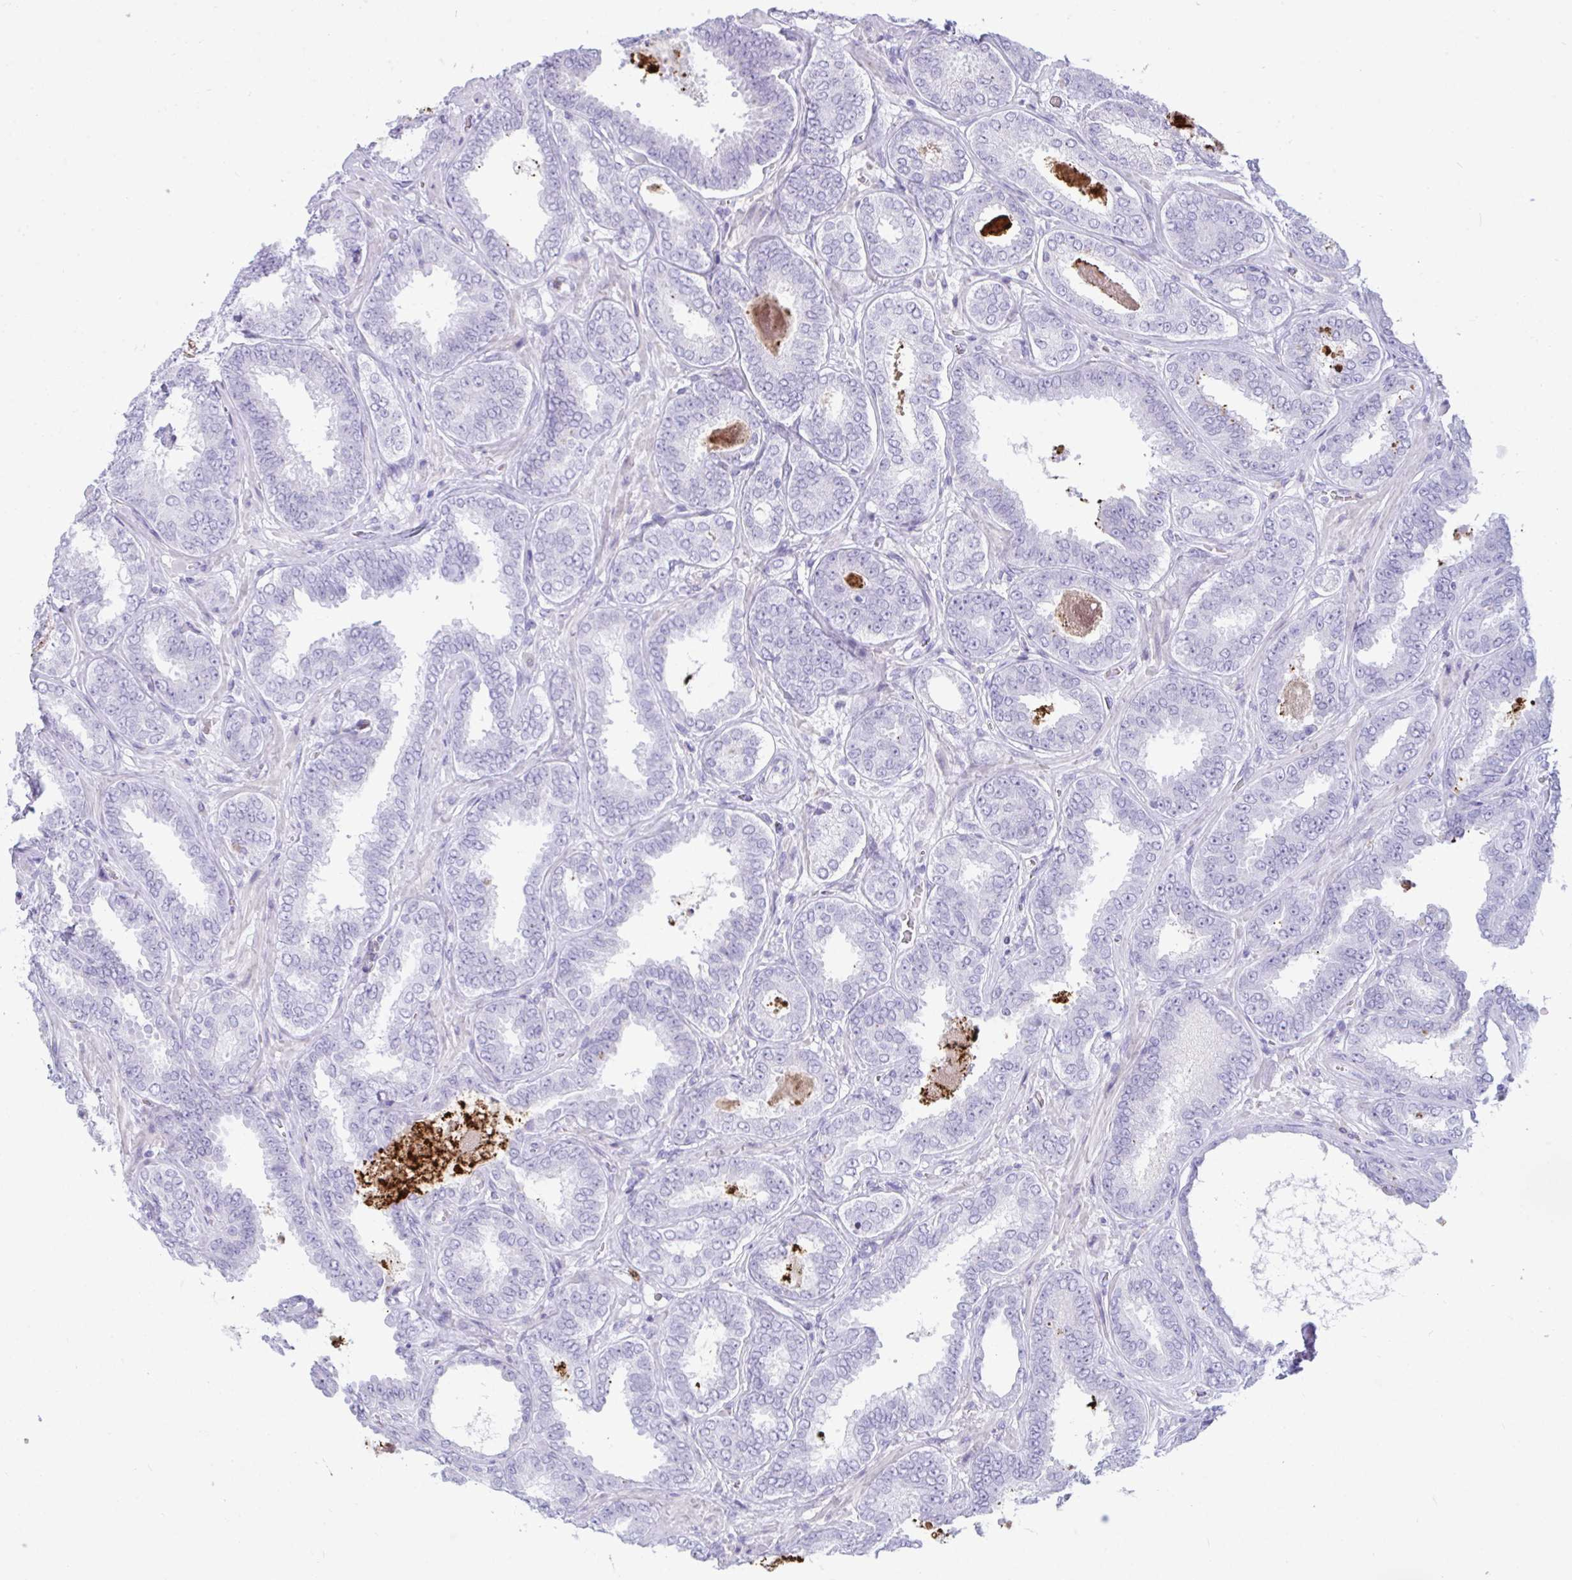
{"staining": {"intensity": "negative", "quantity": "none", "location": "none"}, "tissue": "prostate cancer", "cell_type": "Tumor cells", "image_type": "cancer", "snomed": [{"axis": "morphology", "description": "Adenocarcinoma, High grade"}, {"axis": "topography", "description": "Prostate"}], "caption": "Immunohistochemistry (IHC) histopathology image of neoplastic tissue: high-grade adenocarcinoma (prostate) stained with DAB (3,3'-diaminobenzidine) displays no significant protein positivity in tumor cells.", "gene": "ARHGAP42", "patient": {"sex": "male", "age": 72}}